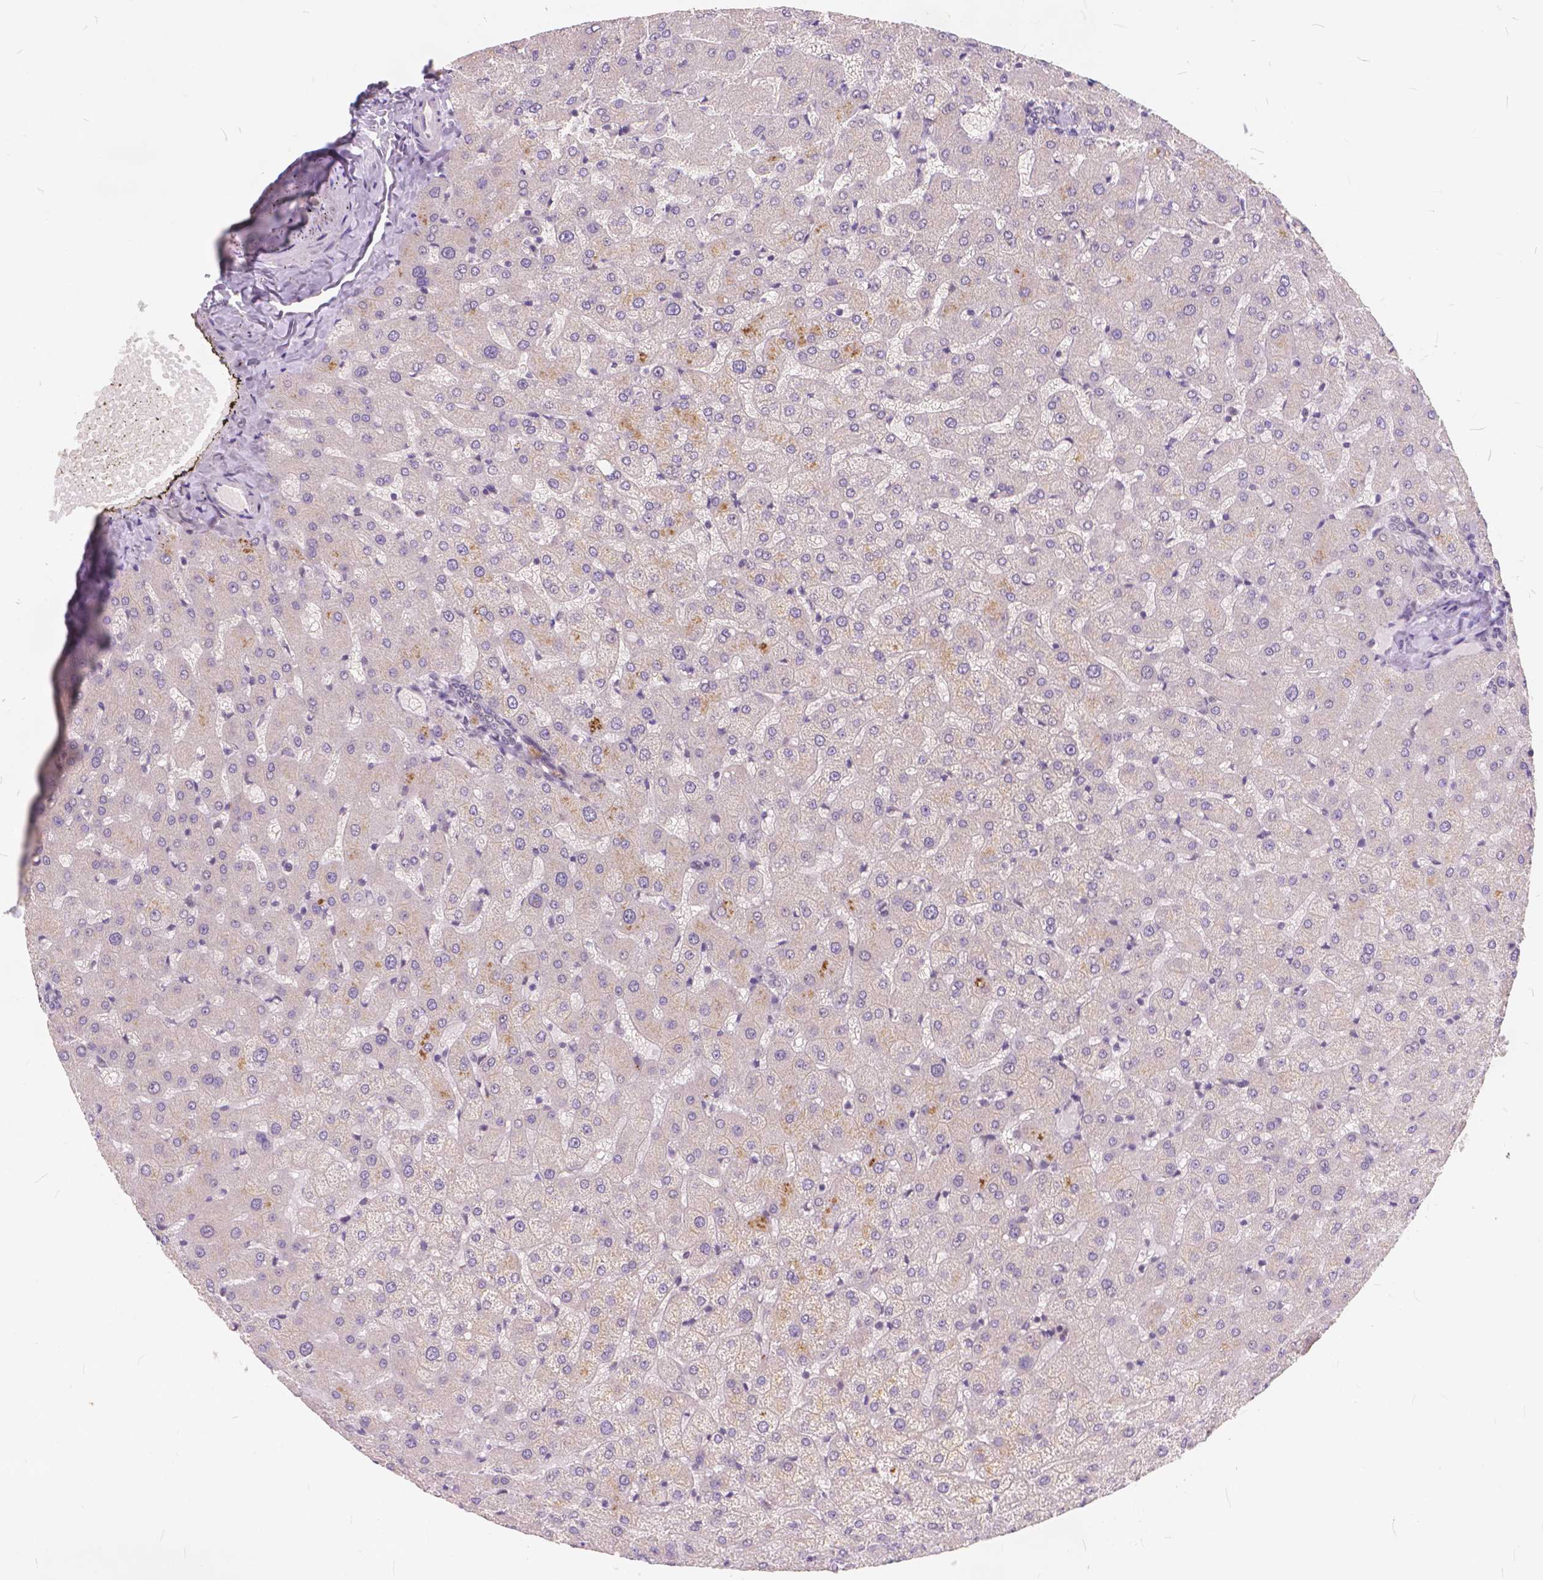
{"staining": {"intensity": "negative", "quantity": "none", "location": "none"}, "tissue": "liver", "cell_type": "Cholangiocytes", "image_type": "normal", "snomed": [{"axis": "morphology", "description": "Normal tissue, NOS"}, {"axis": "topography", "description": "Liver"}], "caption": "The micrograph shows no staining of cholangiocytes in benign liver.", "gene": "FAM53A", "patient": {"sex": "female", "age": 50}}